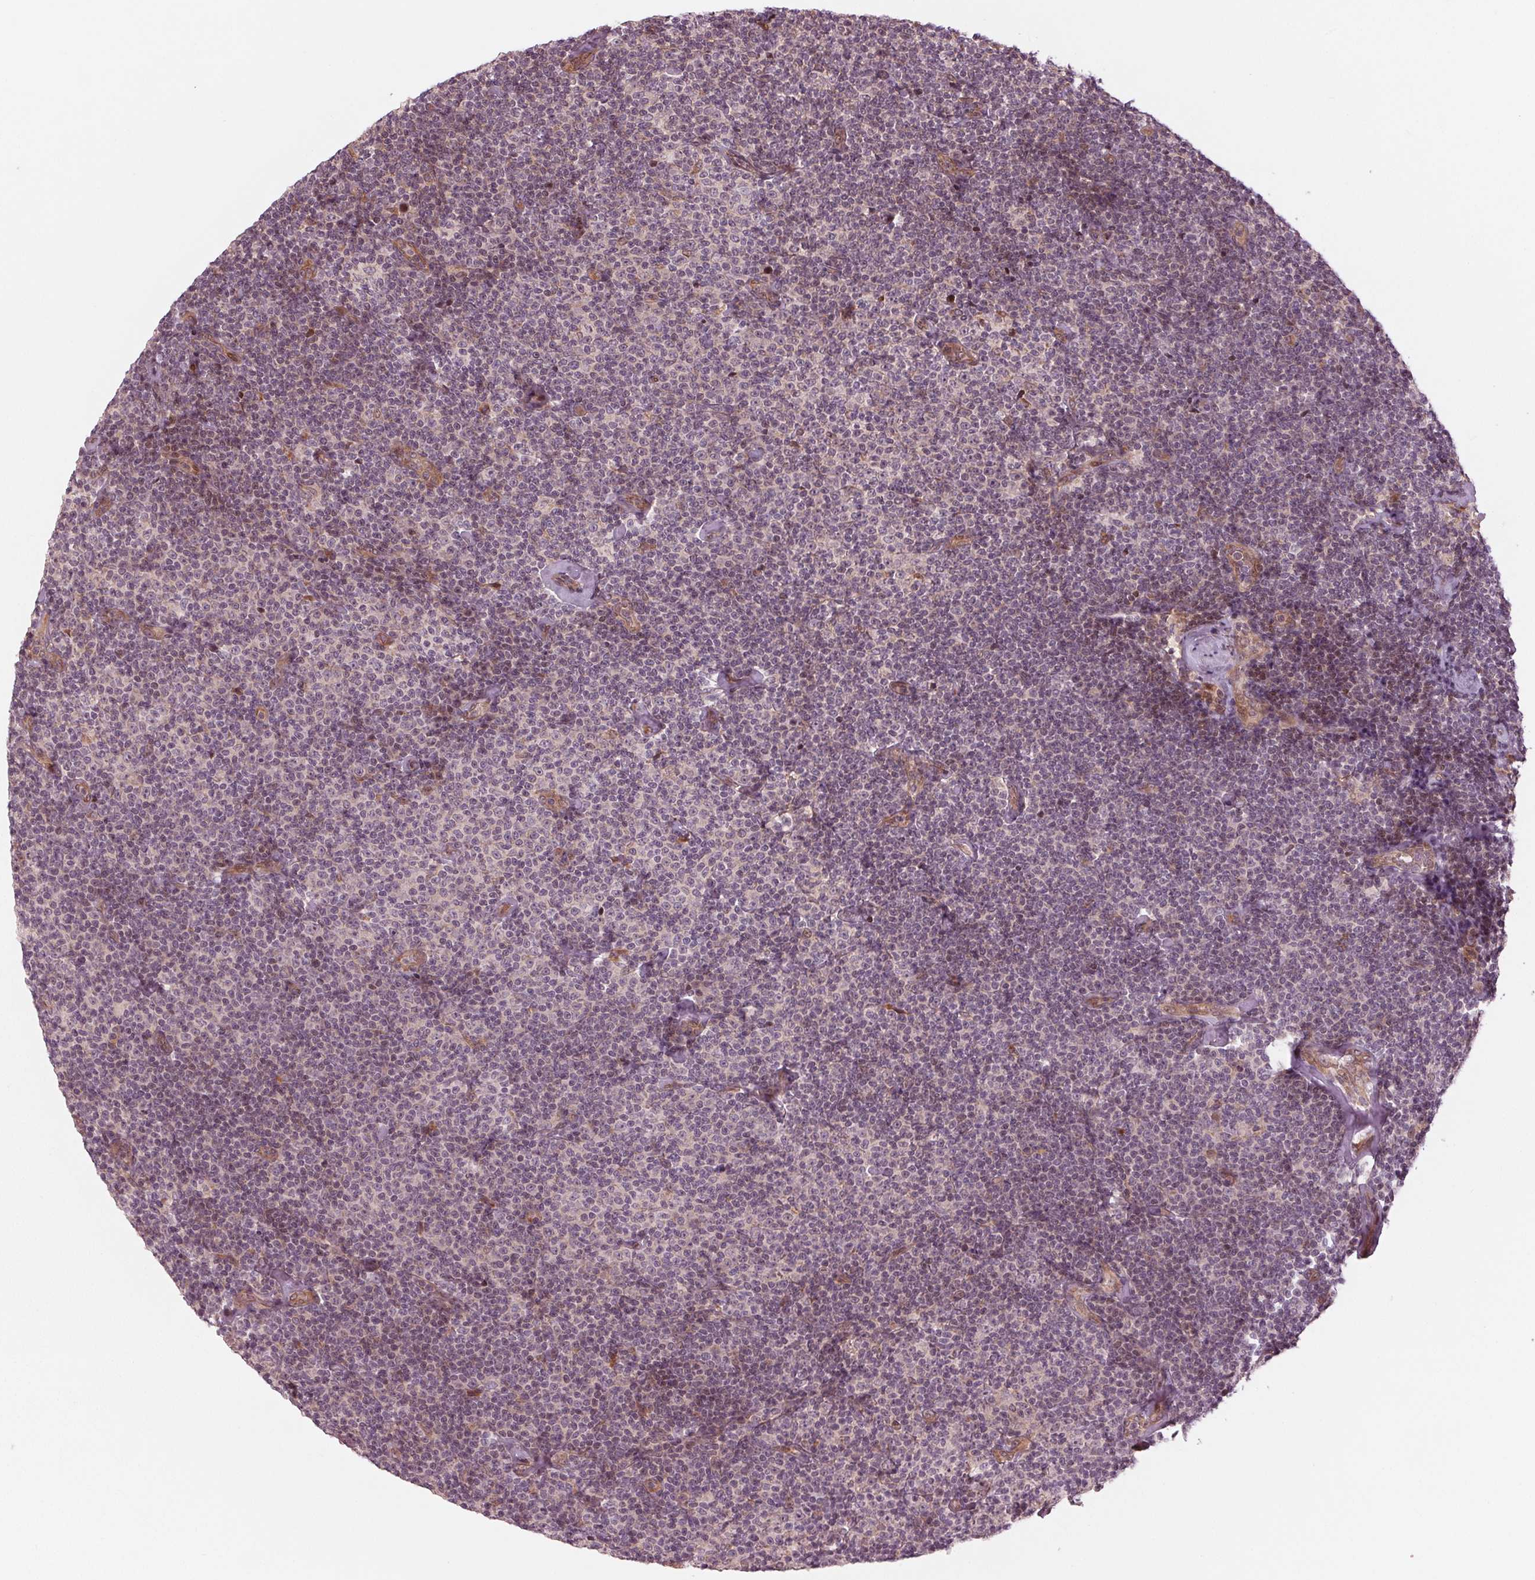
{"staining": {"intensity": "negative", "quantity": "none", "location": "none"}, "tissue": "lymphoma", "cell_type": "Tumor cells", "image_type": "cancer", "snomed": [{"axis": "morphology", "description": "Malignant lymphoma, non-Hodgkin's type, Low grade"}, {"axis": "topography", "description": "Lymph node"}], "caption": "The micrograph reveals no staining of tumor cells in low-grade malignant lymphoma, non-Hodgkin's type.", "gene": "CMIP", "patient": {"sex": "male", "age": 81}}